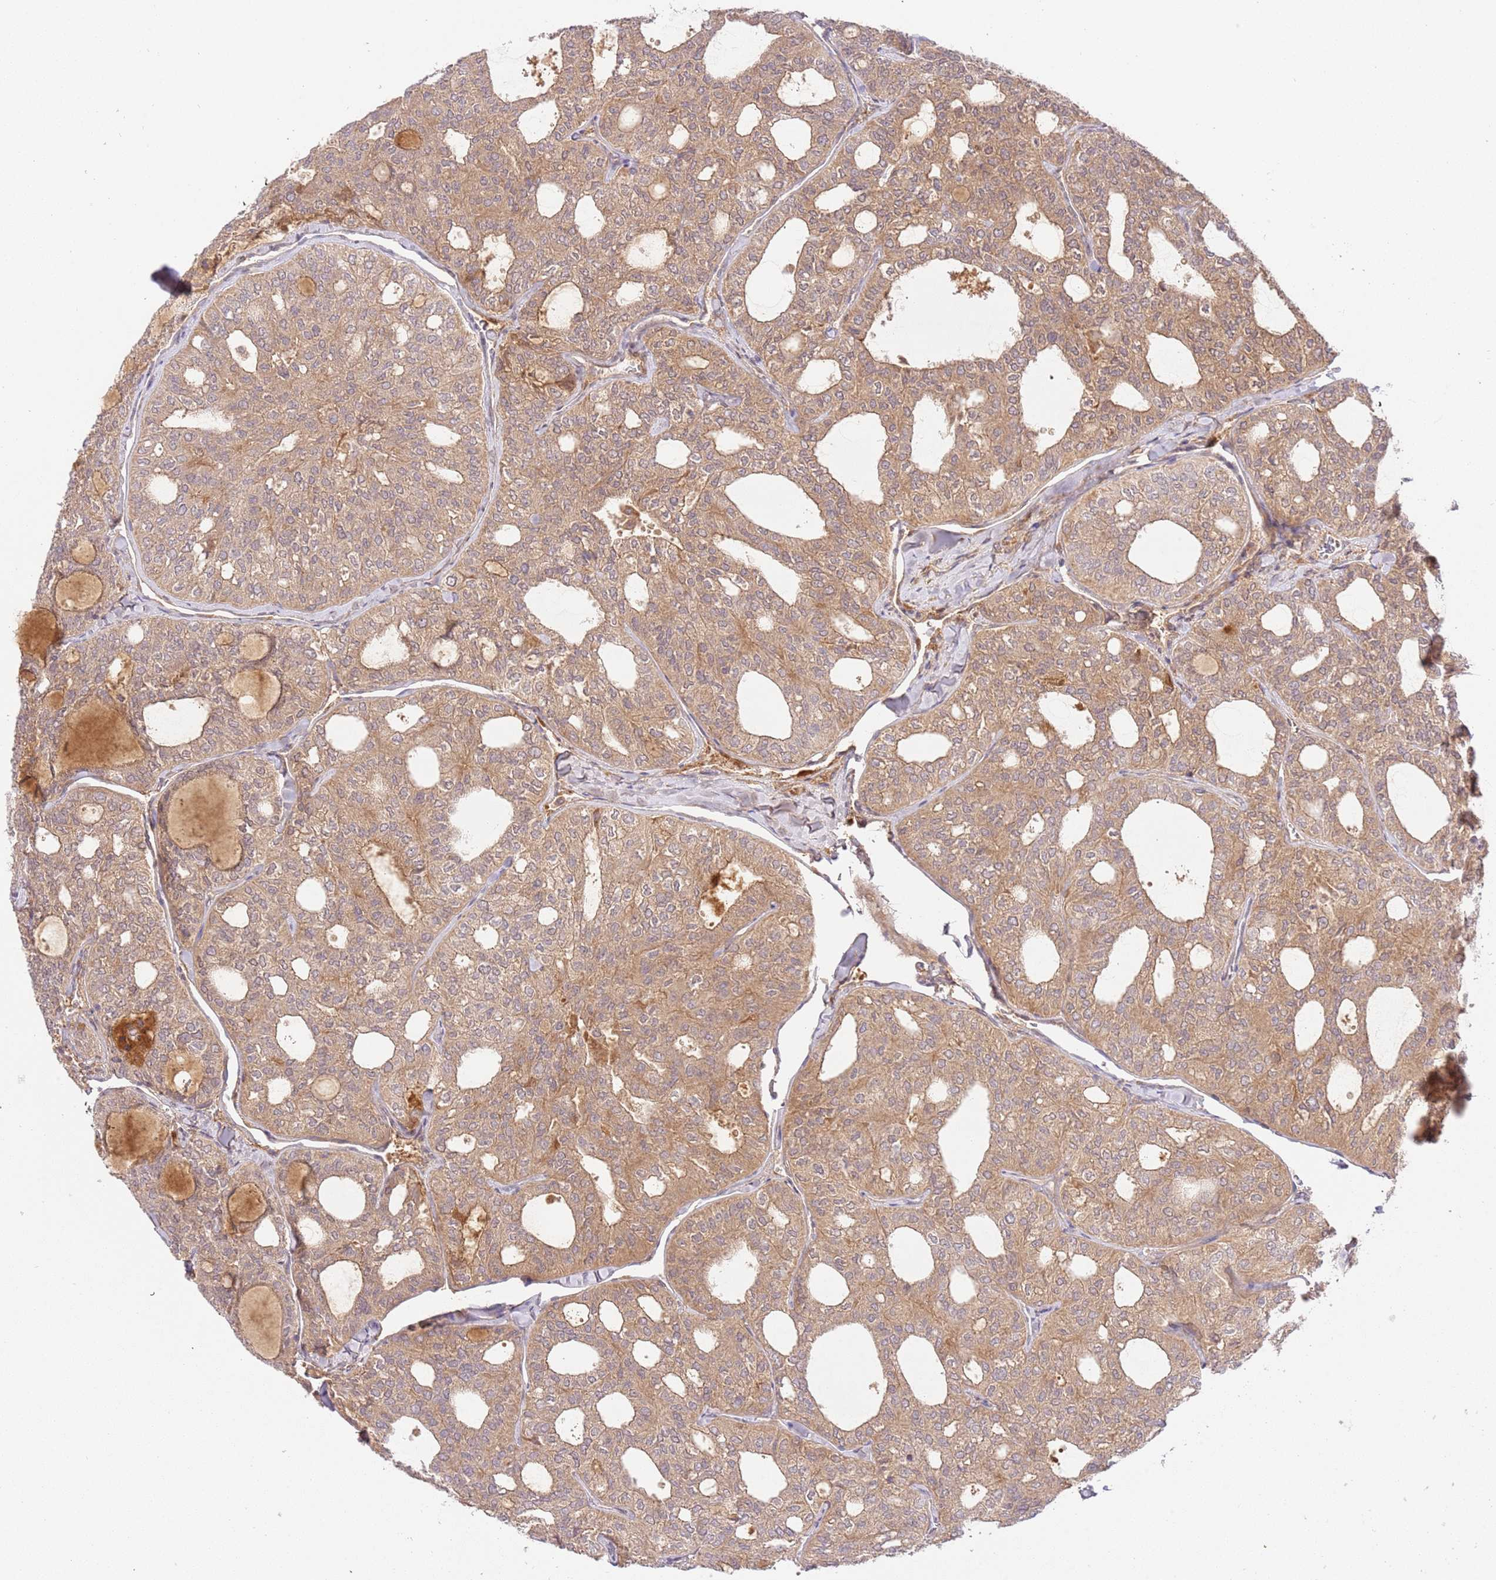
{"staining": {"intensity": "moderate", "quantity": ">75%", "location": "cytoplasmic/membranous"}, "tissue": "thyroid cancer", "cell_type": "Tumor cells", "image_type": "cancer", "snomed": [{"axis": "morphology", "description": "Follicular adenoma carcinoma, NOS"}, {"axis": "topography", "description": "Thyroid gland"}], "caption": "The photomicrograph demonstrates immunohistochemical staining of thyroid cancer (follicular adenoma carcinoma). There is moderate cytoplasmic/membranous staining is present in about >75% of tumor cells.", "gene": "C8G", "patient": {"sex": "male", "age": 75}}